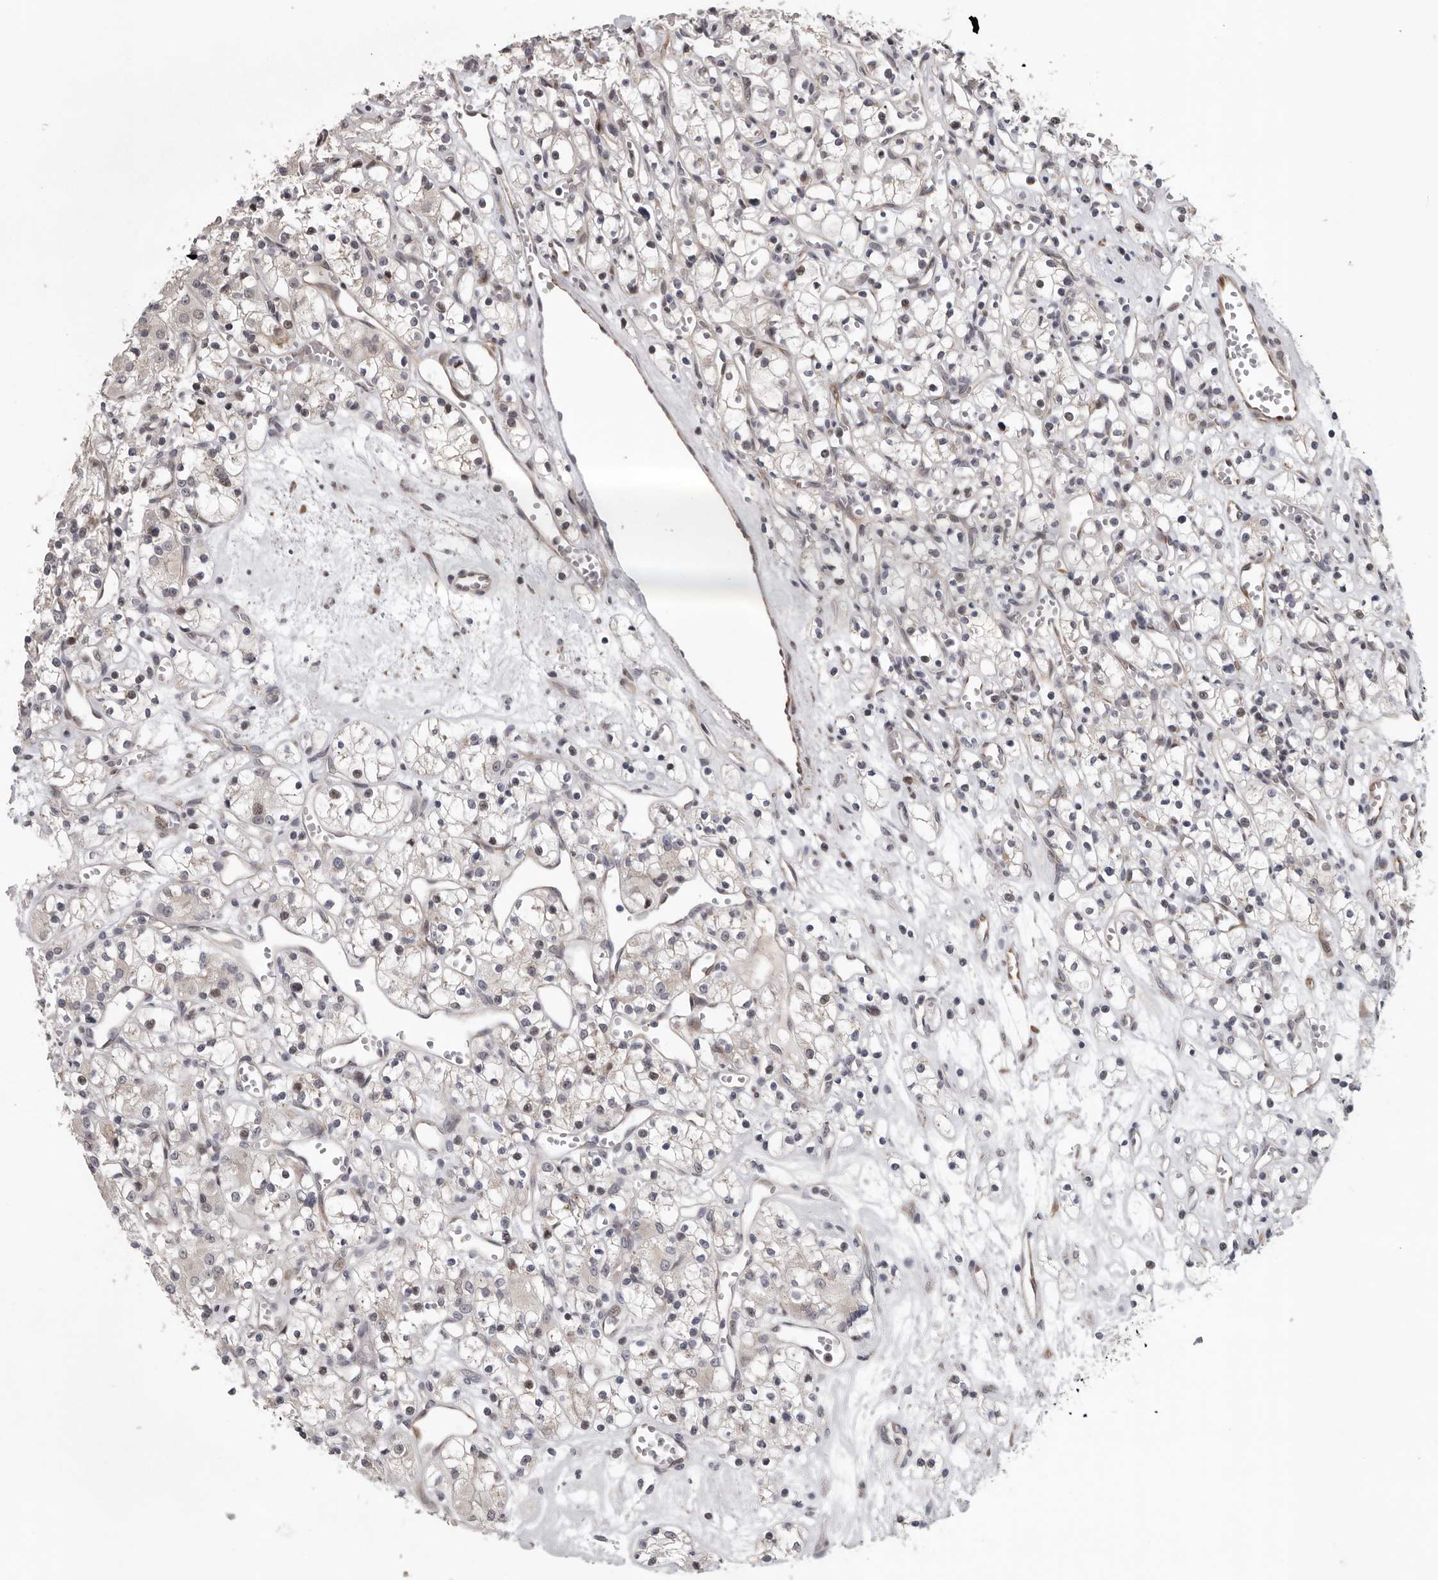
{"staining": {"intensity": "negative", "quantity": "none", "location": "none"}, "tissue": "renal cancer", "cell_type": "Tumor cells", "image_type": "cancer", "snomed": [{"axis": "morphology", "description": "Adenocarcinoma, NOS"}, {"axis": "topography", "description": "Kidney"}], "caption": "Immunohistochemical staining of renal cancer reveals no significant expression in tumor cells.", "gene": "RALGPS2", "patient": {"sex": "female", "age": 59}}